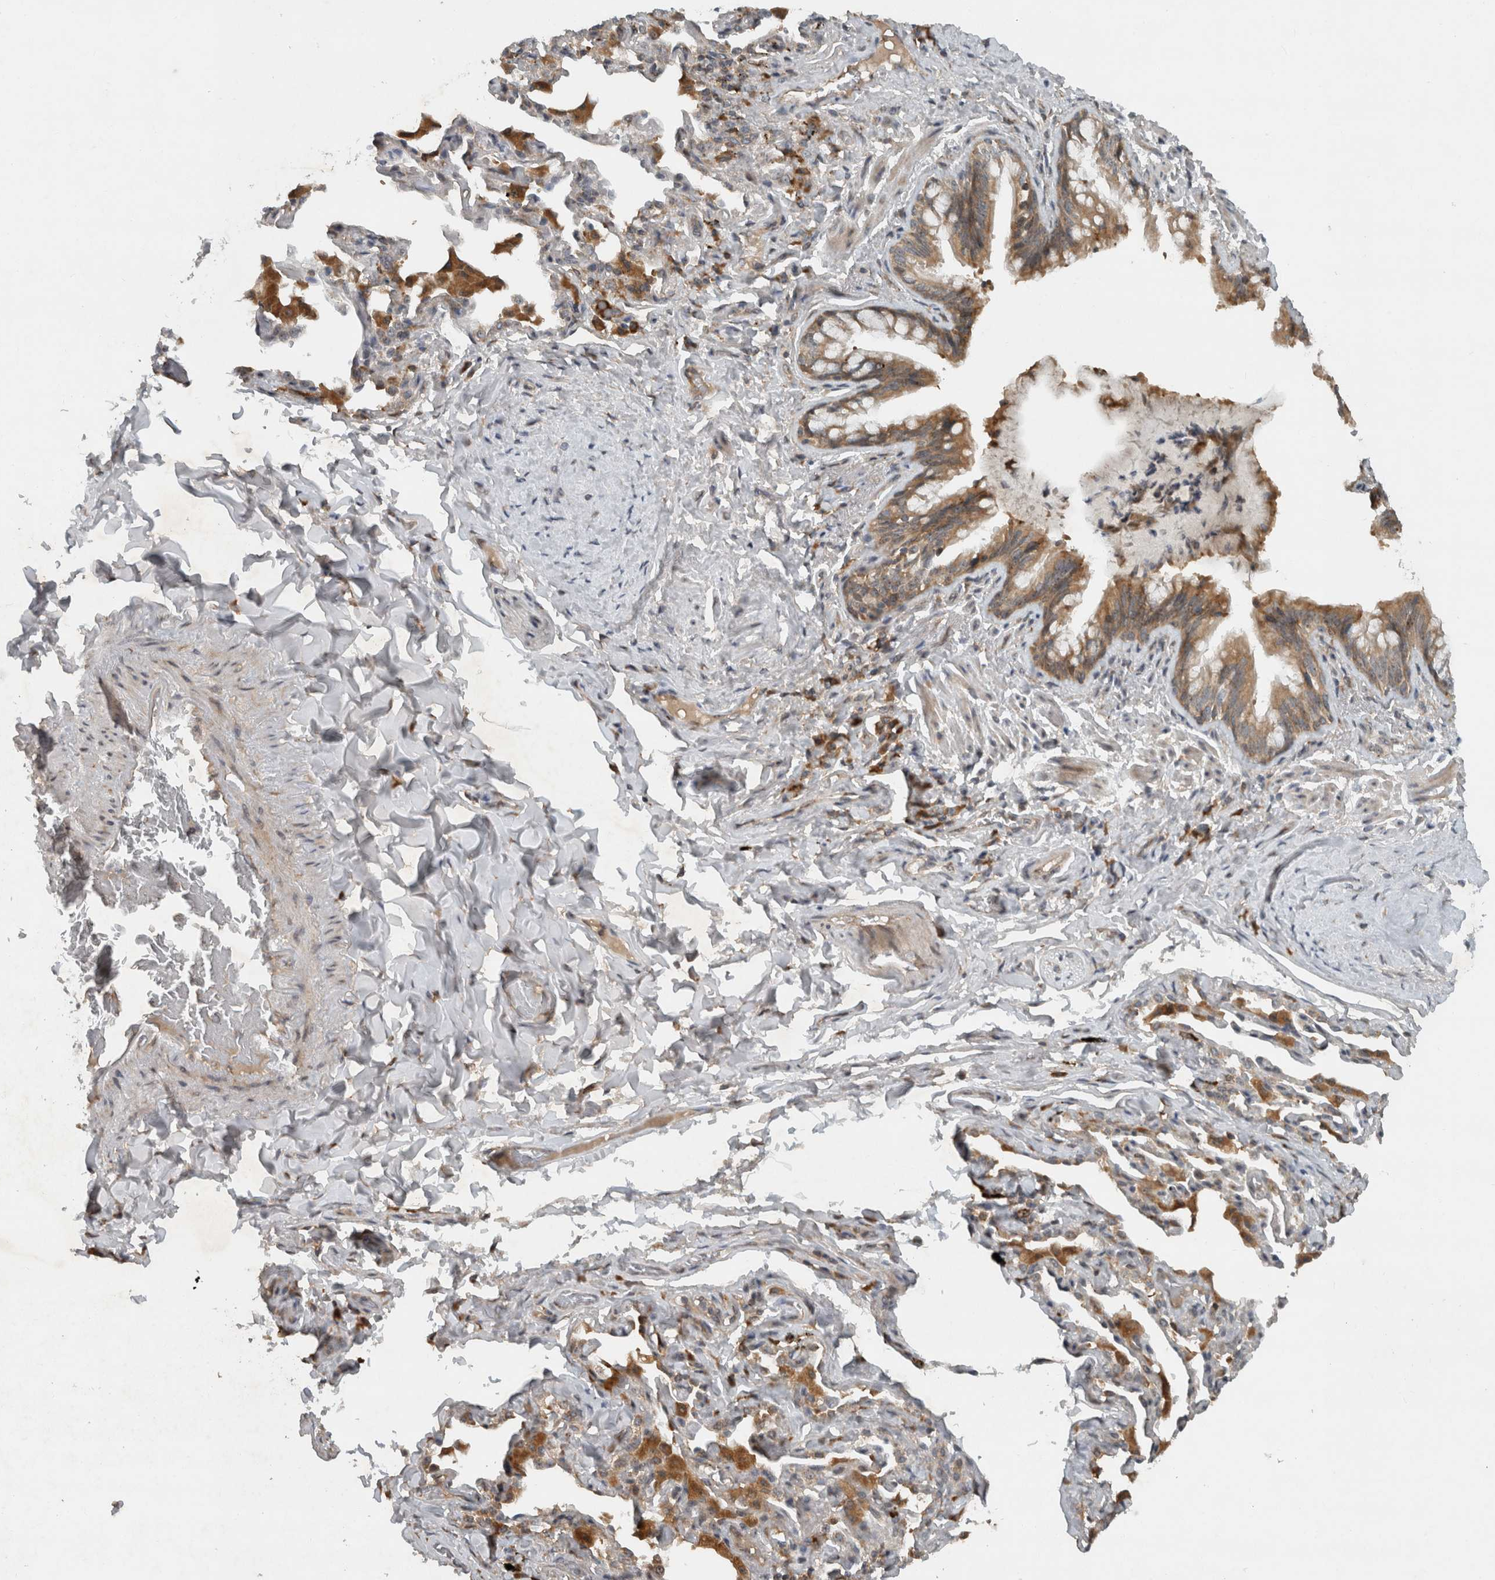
{"staining": {"intensity": "moderate", "quantity": ">75%", "location": "cytoplasmic/membranous"}, "tissue": "bronchus", "cell_type": "Respiratory epithelial cells", "image_type": "normal", "snomed": [{"axis": "morphology", "description": "Normal tissue, NOS"}, {"axis": "morphology", "description": "Inflammation, NOS"}, {"axis": "topography", "description": "Bronchus"}, {"axis": "topography", "description": "Lung"}], "caption": "Immunohistochemical staining of benign bronchus shows >75% levels of moderate cytoplasmic/membranous protein positivity in about >75% of respiratory epithelial cells. Ihc stains the protein in brown and the nuclei are stained blue.", "gene": "GPR137B", "patient": {"sex": "female", "age": 46}}